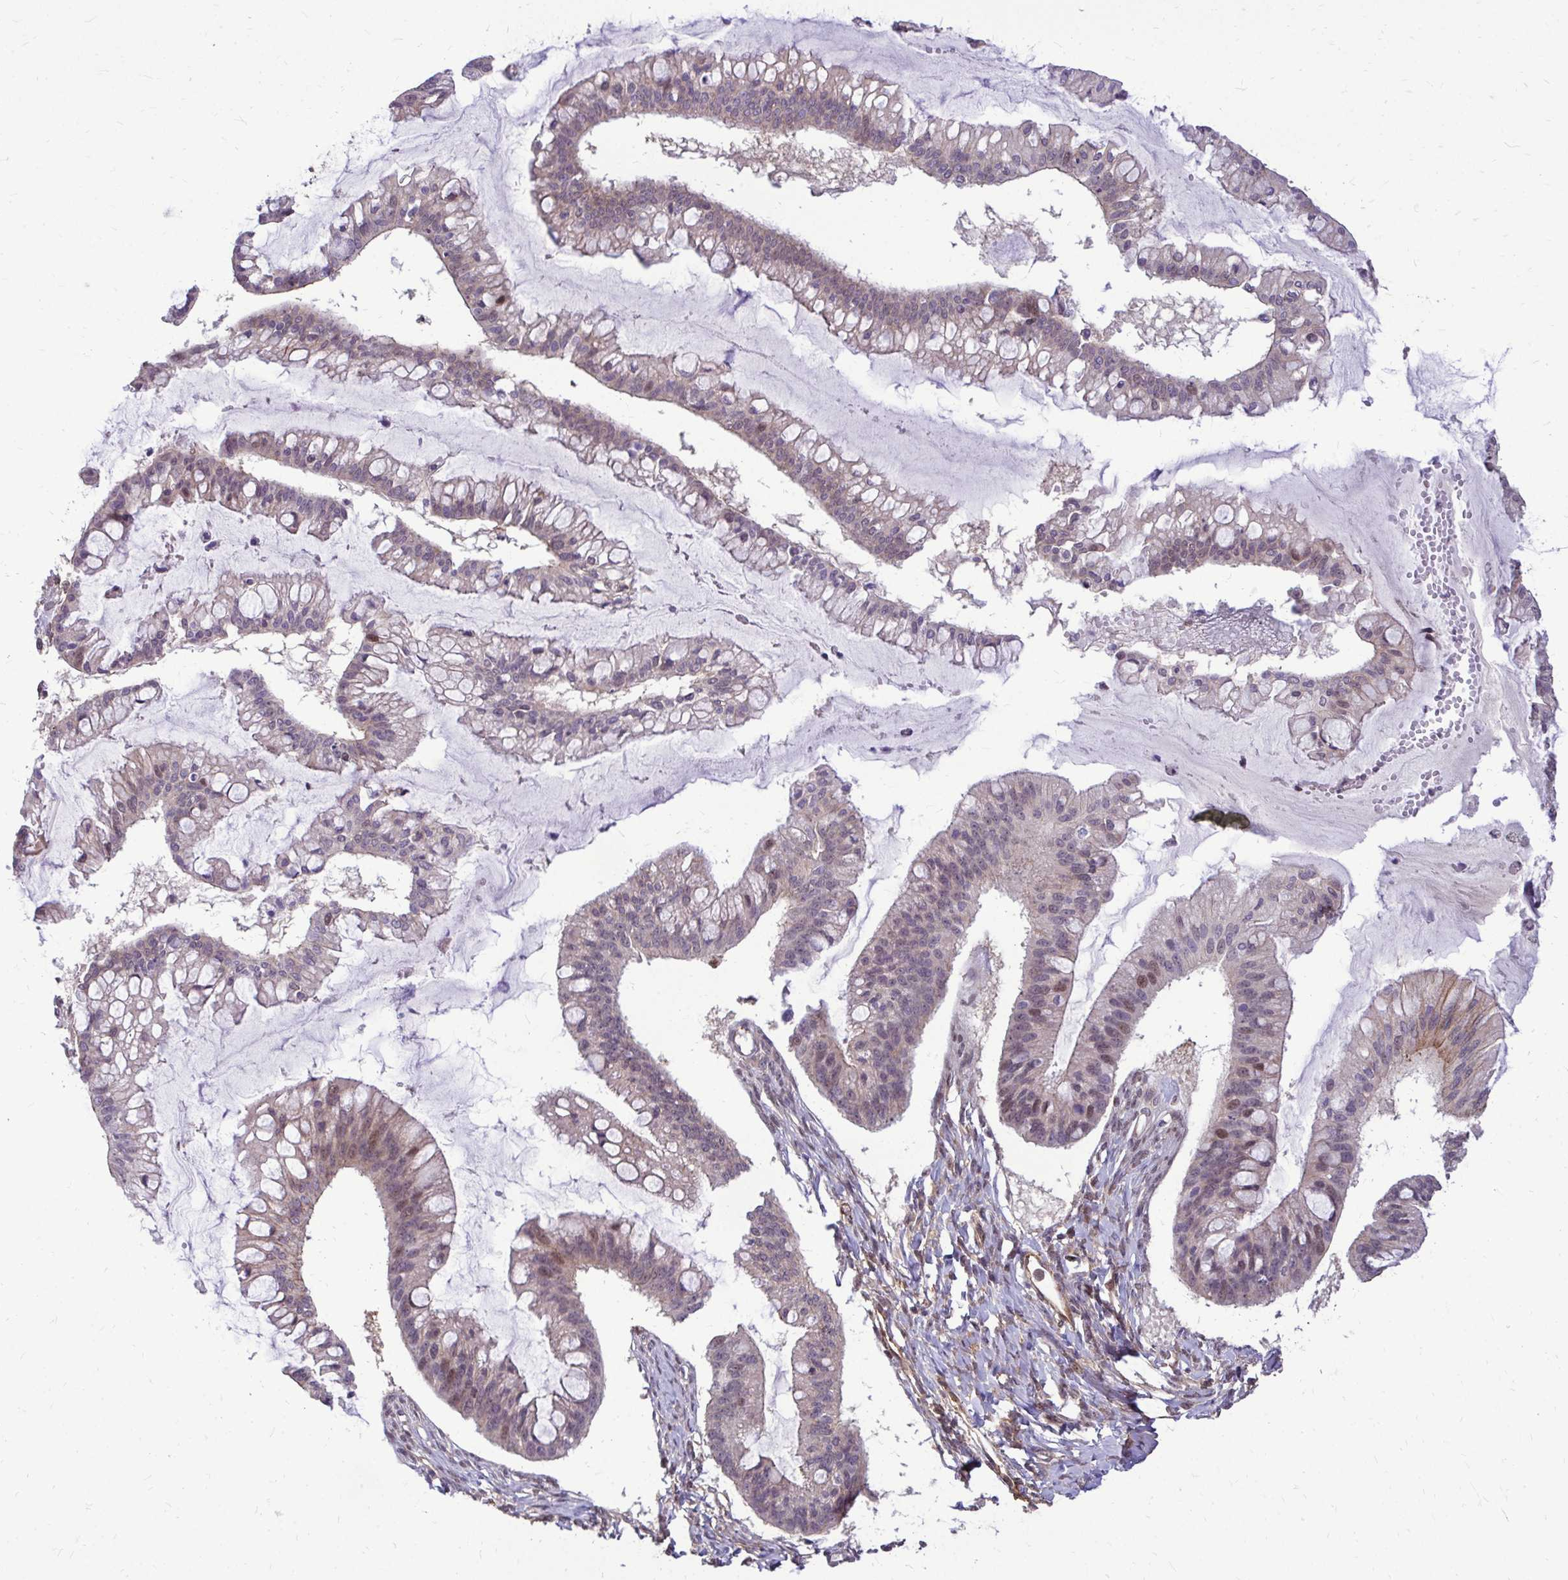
{"staining": {"intensity": "weak", "quantity": "<25%", "location": "nuclear"}, "tissue": "ovarian cancer", "cell_type": "Tumor cells", "image_type": "cancer", "snomed": [{"axis": "morphology", "description": "Cystadenocarcinoma, mucinous, NOS"}, {"axis": "topography", "description": "Ovary"}], "caption": "DAB immunohistochemical staining of human ovarian cancer (mucinous cystadenocarcinoma) displays no significant positivity in tumor cells. (Brightfield microscopy of DAB (3,3'-diaminobenzidine) IHC at high magnification).", "gene": "TRIP6", "patient": {"sex": "female", "age": 73}}